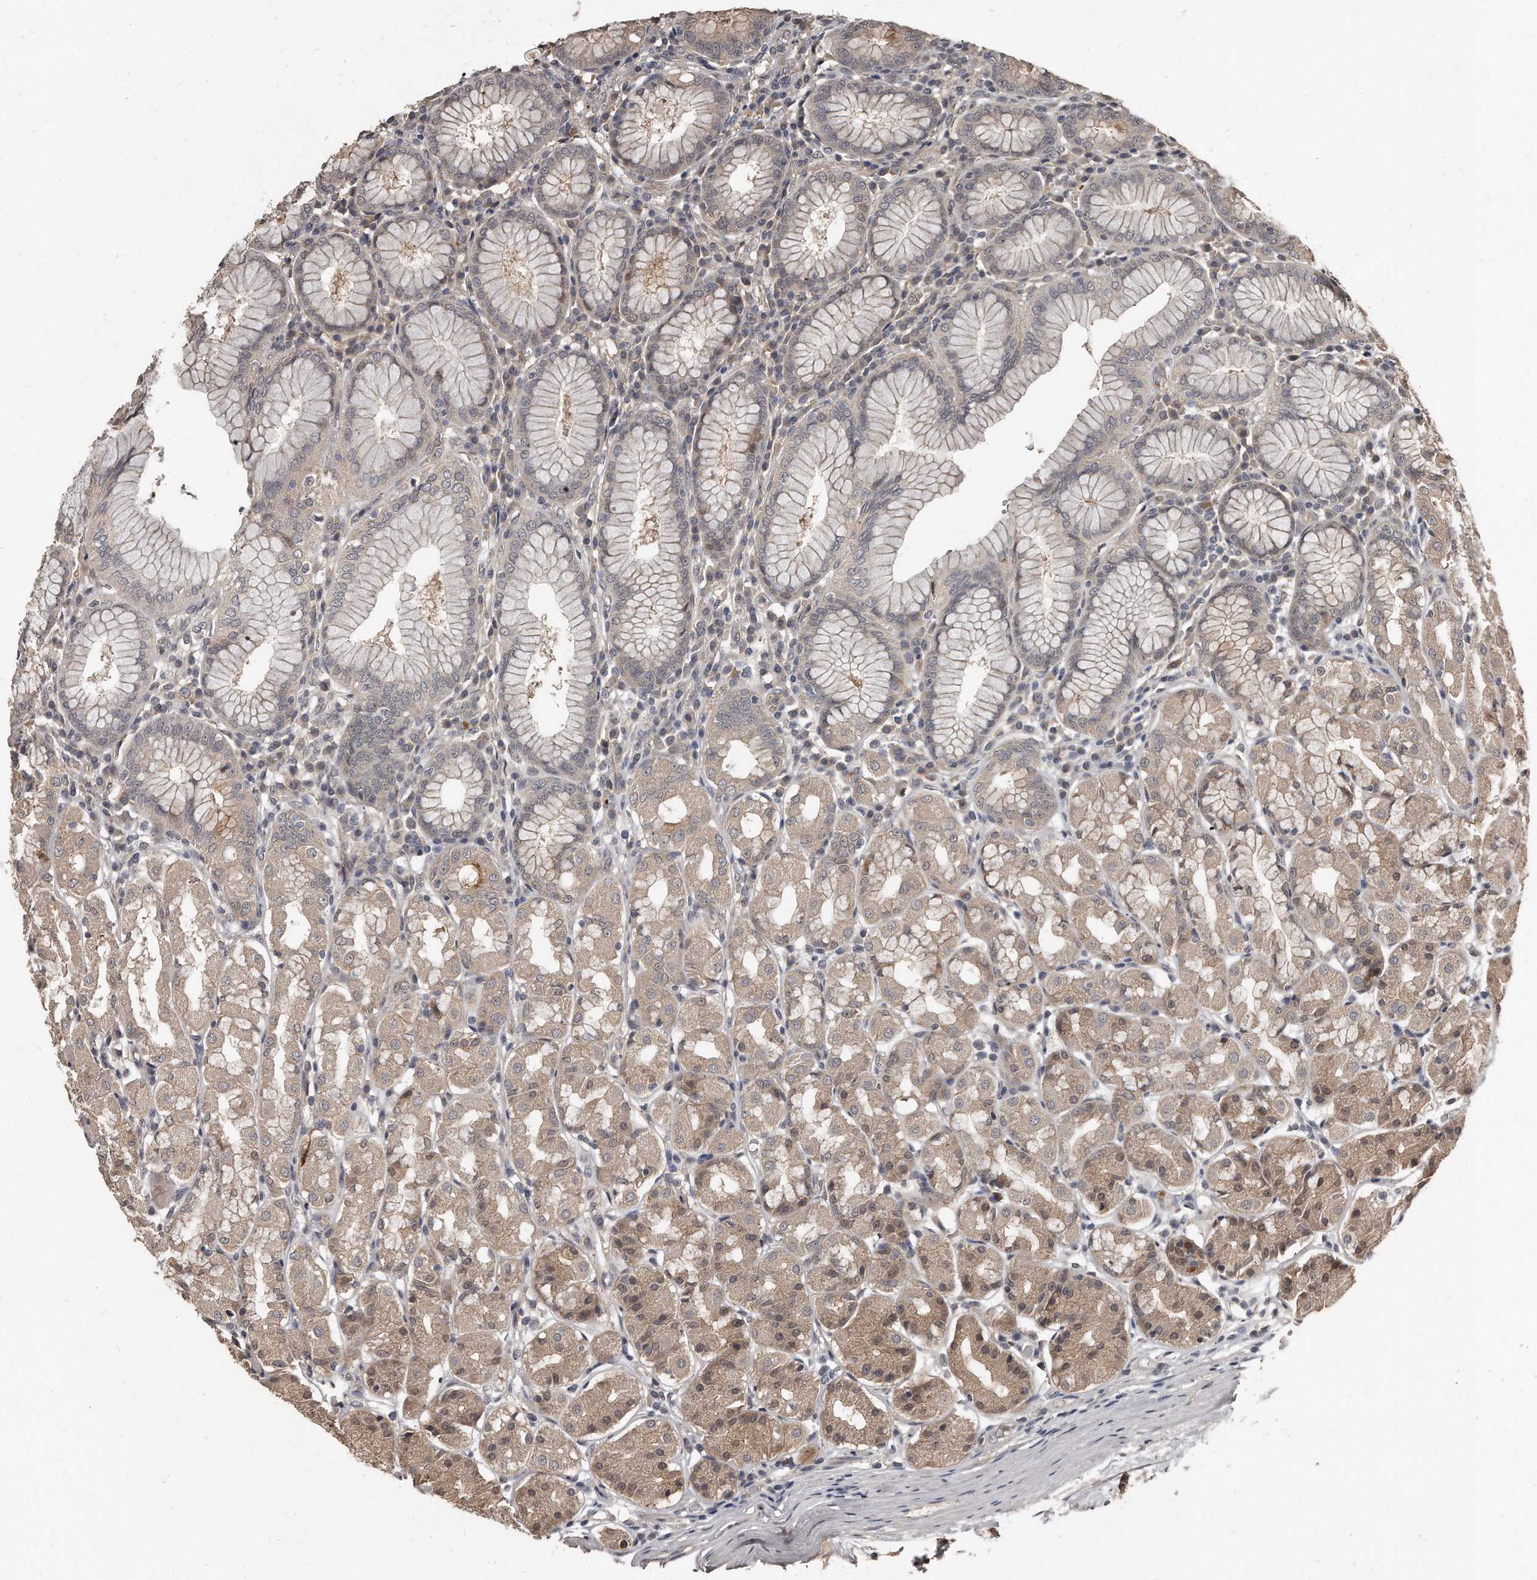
{"staining": {"intensity": "strong", "quantity": "<25%", "location": "cytoplasmic/membranous"}, "tissue": "stomach", "cell_type": "Glandular cells", "image_type": "normal", "snomed": [{"axis": "morphology", "description": "Normal tissue, NOS"}, {"axis": "topography", "description": "Stomach"}, {"axis": "topography", "description": "Stomach, lower"}], "caption": "A brown stain shows strong cytoplasmic/membranous positivity of a protein in glandular cells of normal human stomach.", "gene": "GRB10", "patient": {"sex": "female", "age": 56}}